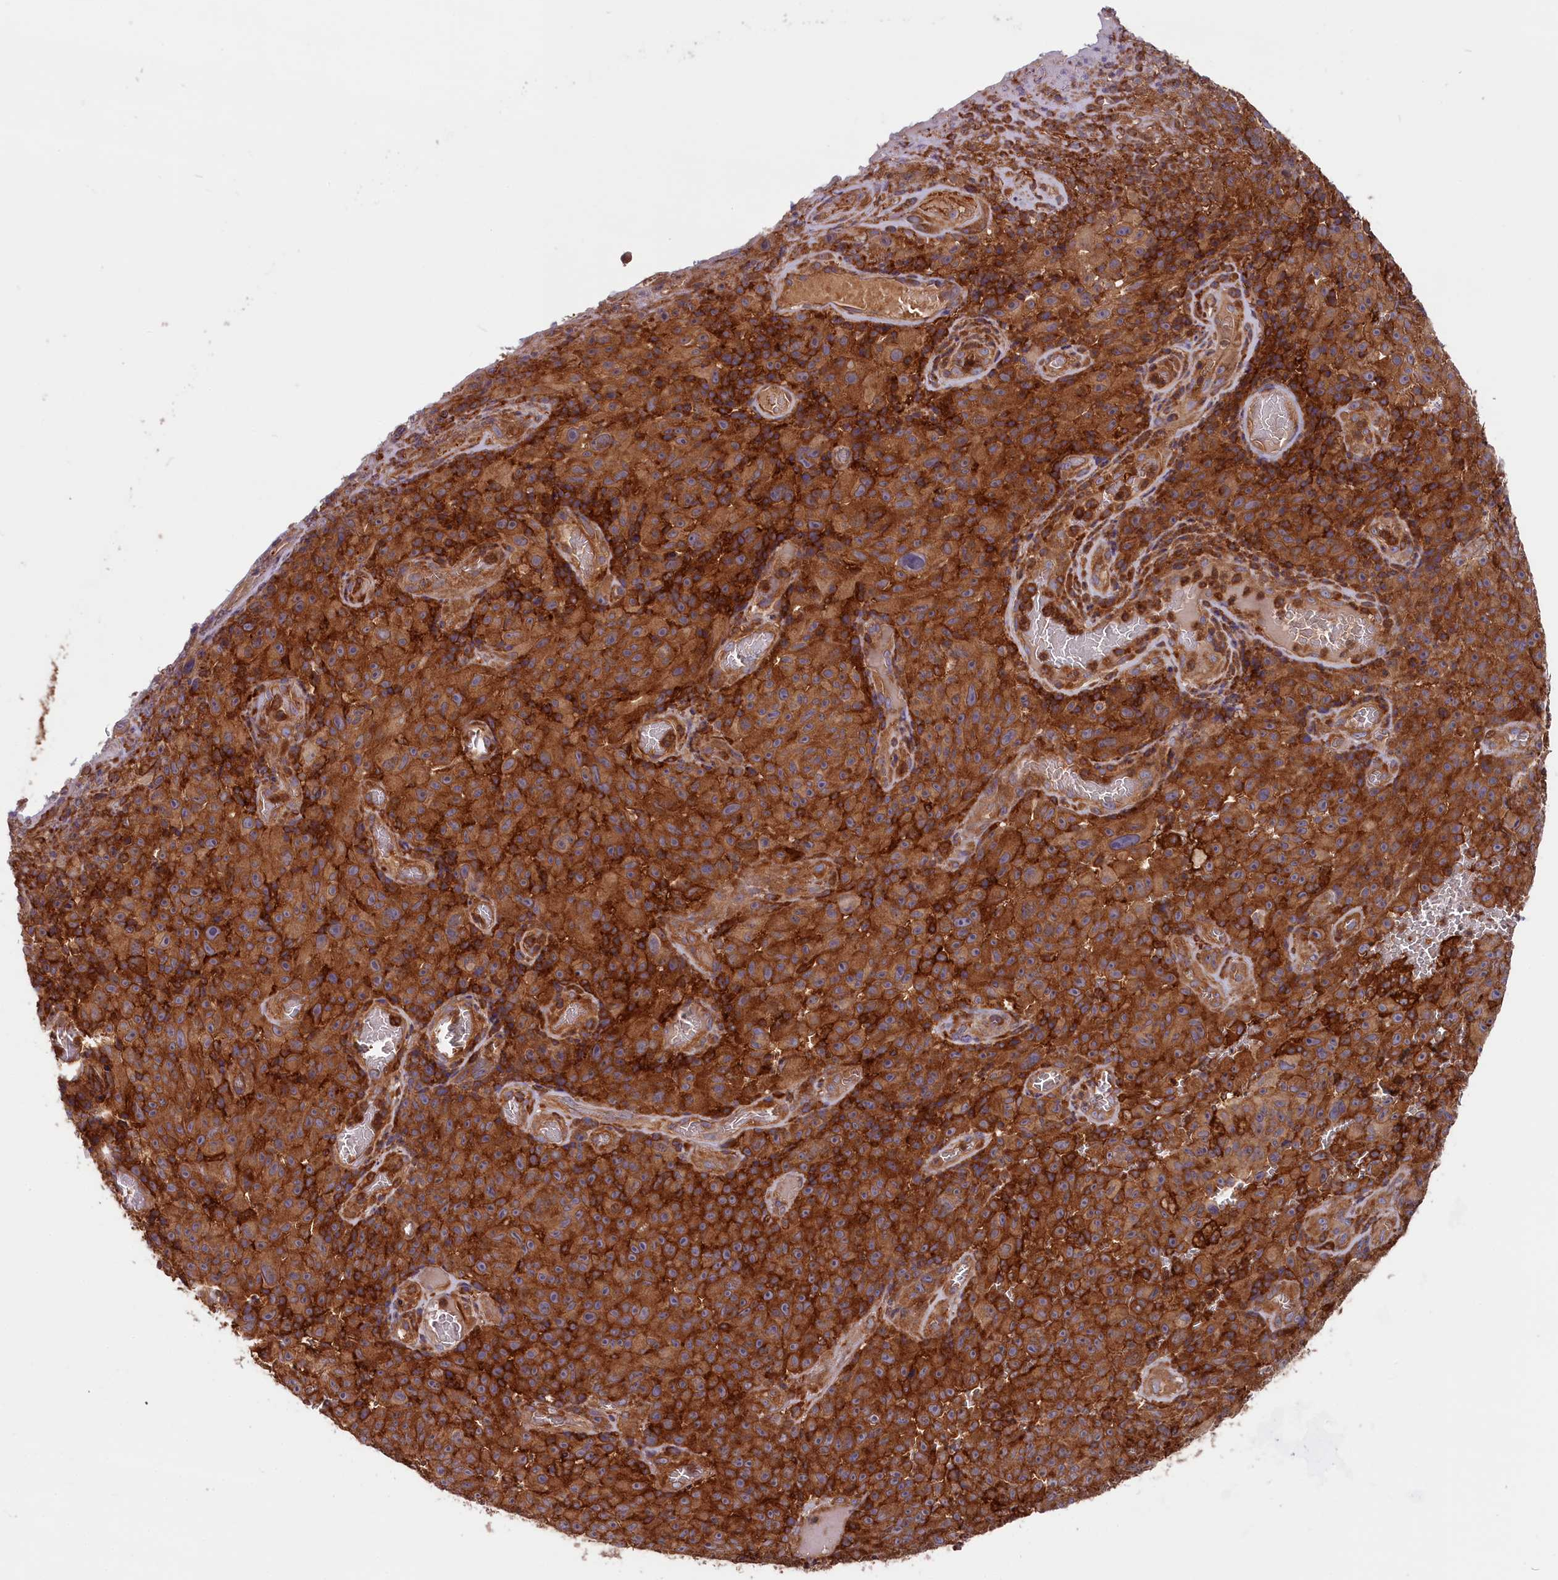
{"staining": {"intensity": "strong", "quantity": ">75%", "location": "cytoplasmic/membranous"}, "tissue": "melanoma", "cell_type": "Tumor cells", "image_type": "cancer", "snomed": [{"axis": "morphology", "description": "Malignant melanoma, NOS"}, {"axis": "topography", "description": "Skin"}], "caption": "Protein staining demonstrates strong cytoplasmic/membranous staining in about >75% of tumor cells in melanoma.", "gene": "MYO9B", "patient": {"sex": "female", "age": 82}}